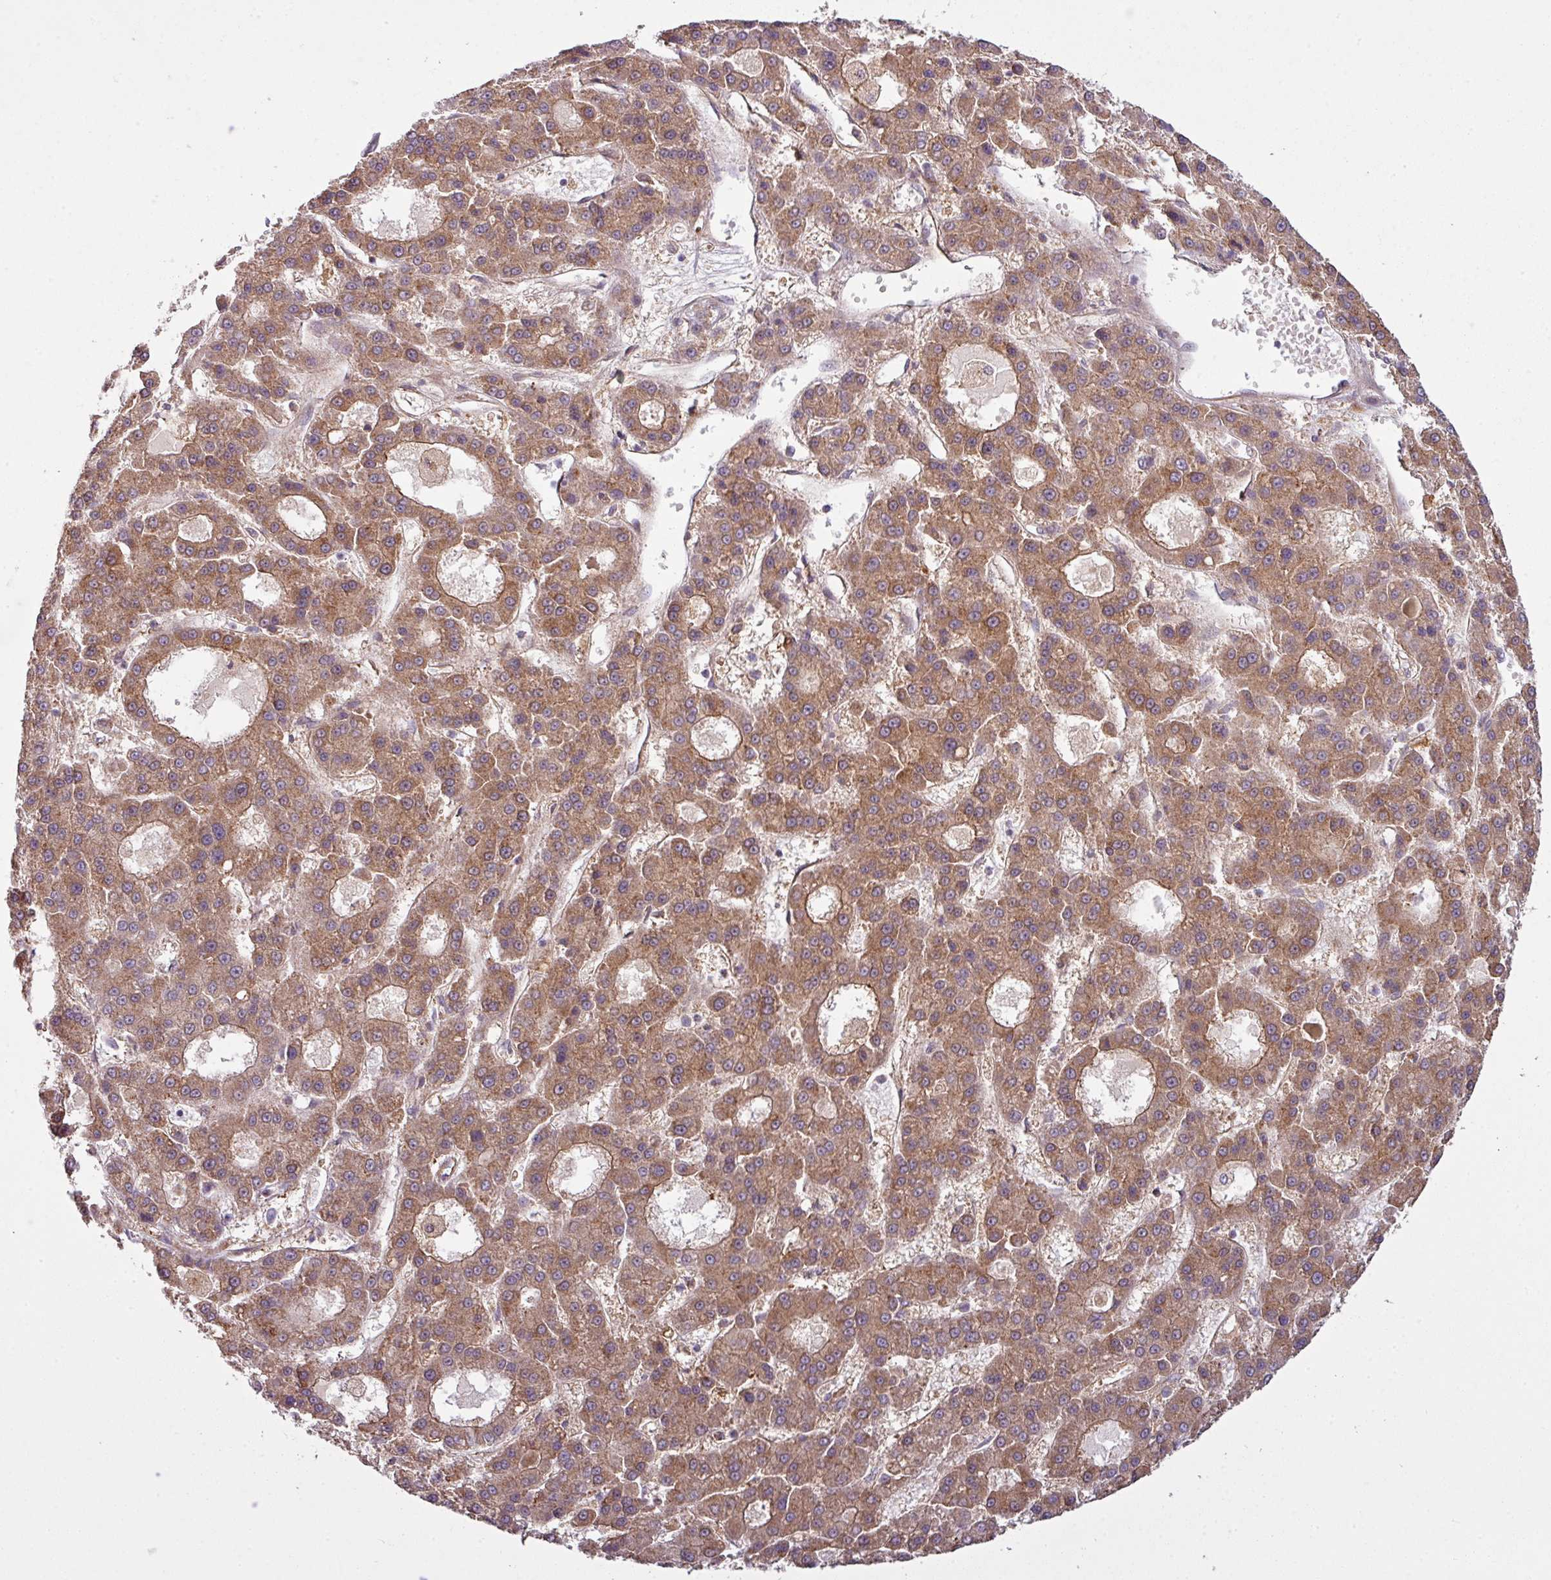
{"staining": {"intensity": "moderate", "quantity": ">75%", "location": "cytoplasmic/membranous"}, "tissue": "liver cancer", "cell_type": "Tumor cells", "image_type": "cancer", "snomed": [{"axis": "morphology", "description": "Carcinoma, Hepatocellular, NOS"}, {"axis": "topography", "description": "Liver"}], "caption": "Tumor cells show medium levels of moderate cytoplasmic/membranous expression in approximately >75% of cells in hepatocellular carcinoma (liver).", "gene": "ZC2HC1C", "patient": {"sex": "male", "age": 70}}